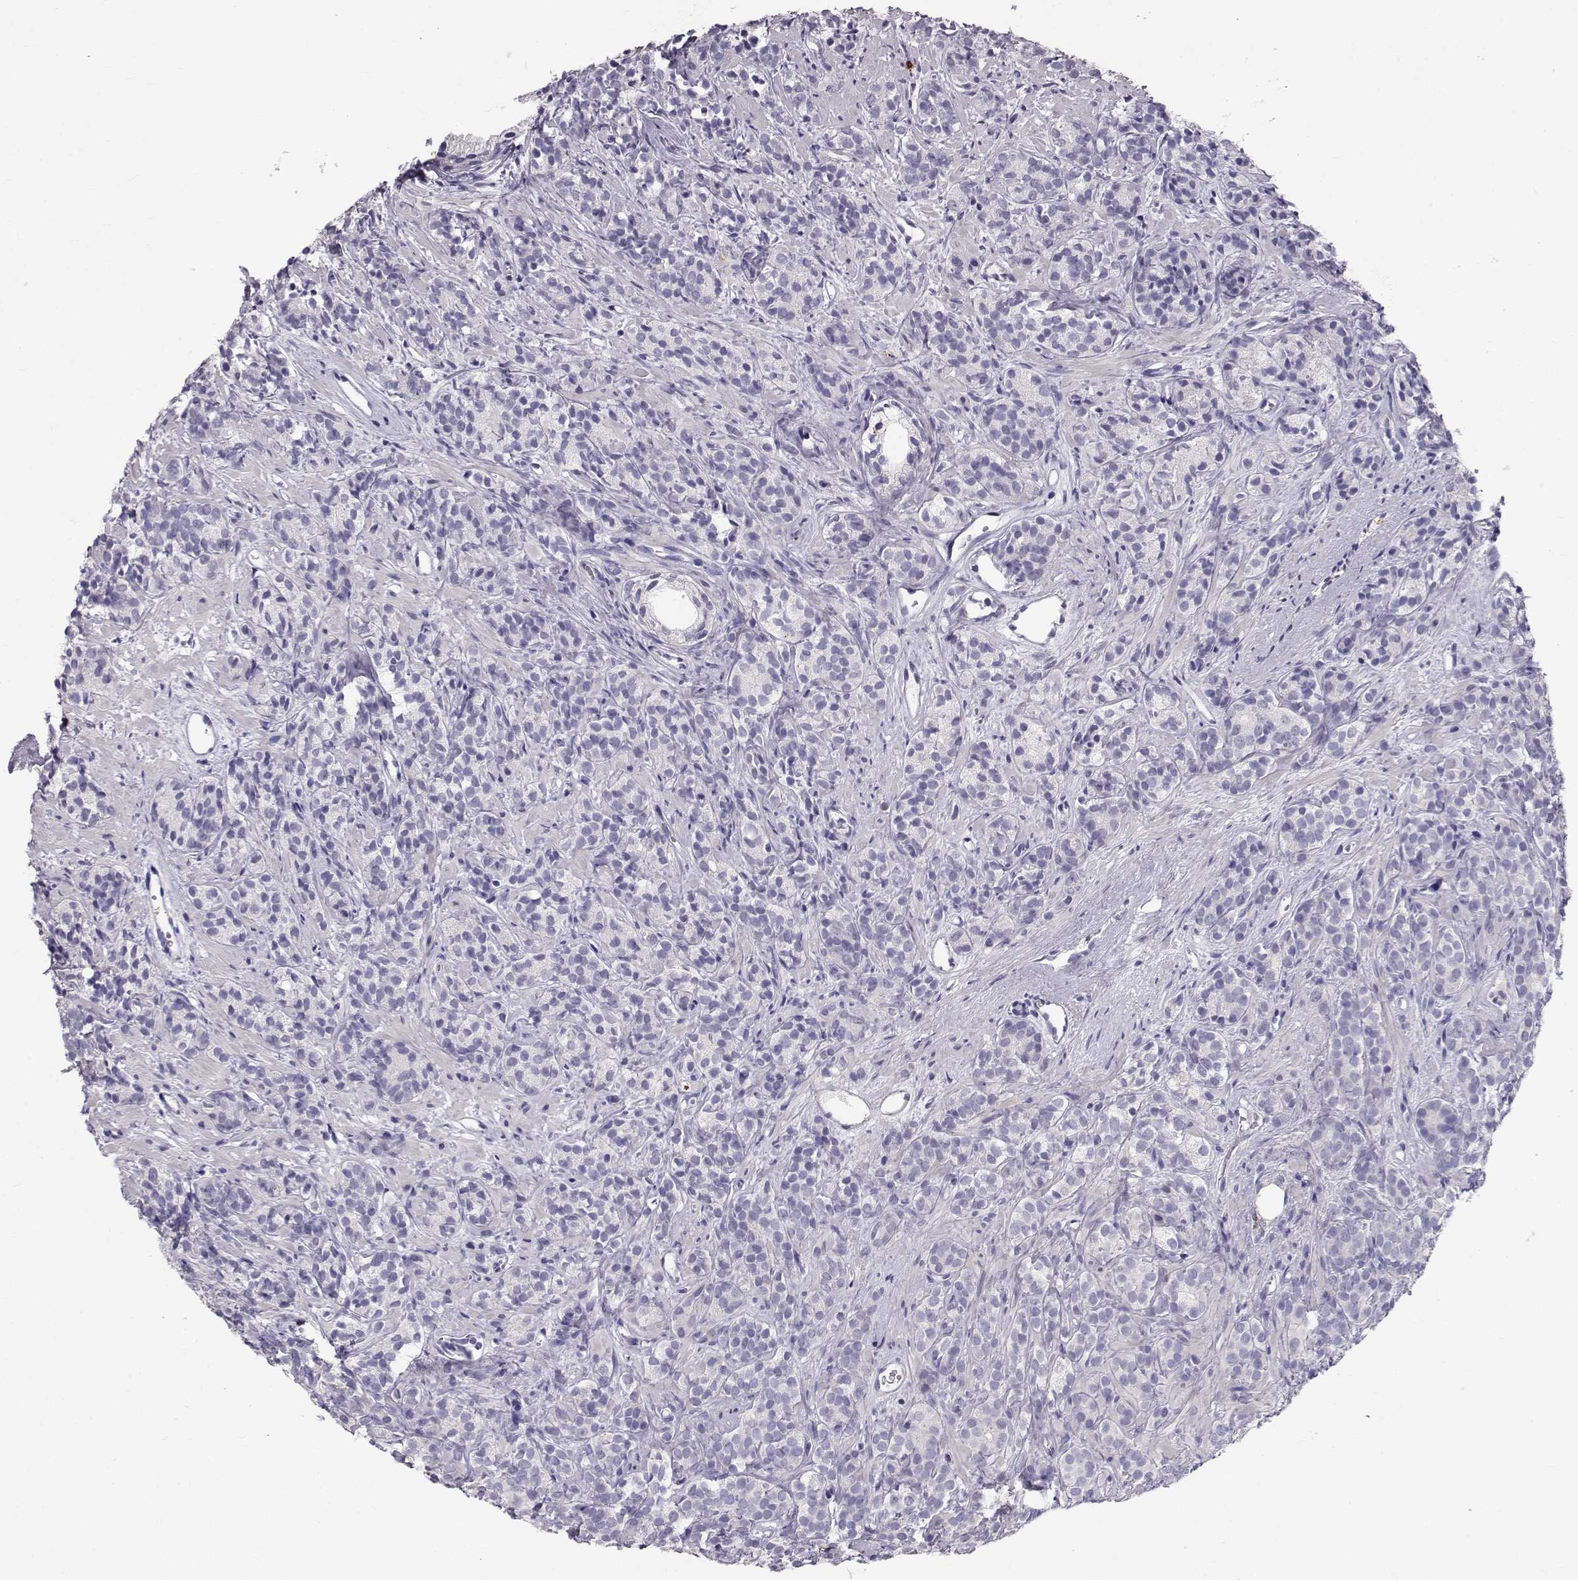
{"staining": {"intensity": "negative", "quantity": "none", "location": "none"}, "tissue": "prostate cancer", "cell_type": "Tumor cells", "image_type": "cancer", "snomed": [{"axis": "morphology", "description": "Adenocarcinoma, High grade"}, {"axis": "topography", "description": "Prostate"}], "caption": "Tumor cells are negative for protein expression in human prostate cancer.", "gene": "RD3", "patient": {"sex": "male", "age": 84}}